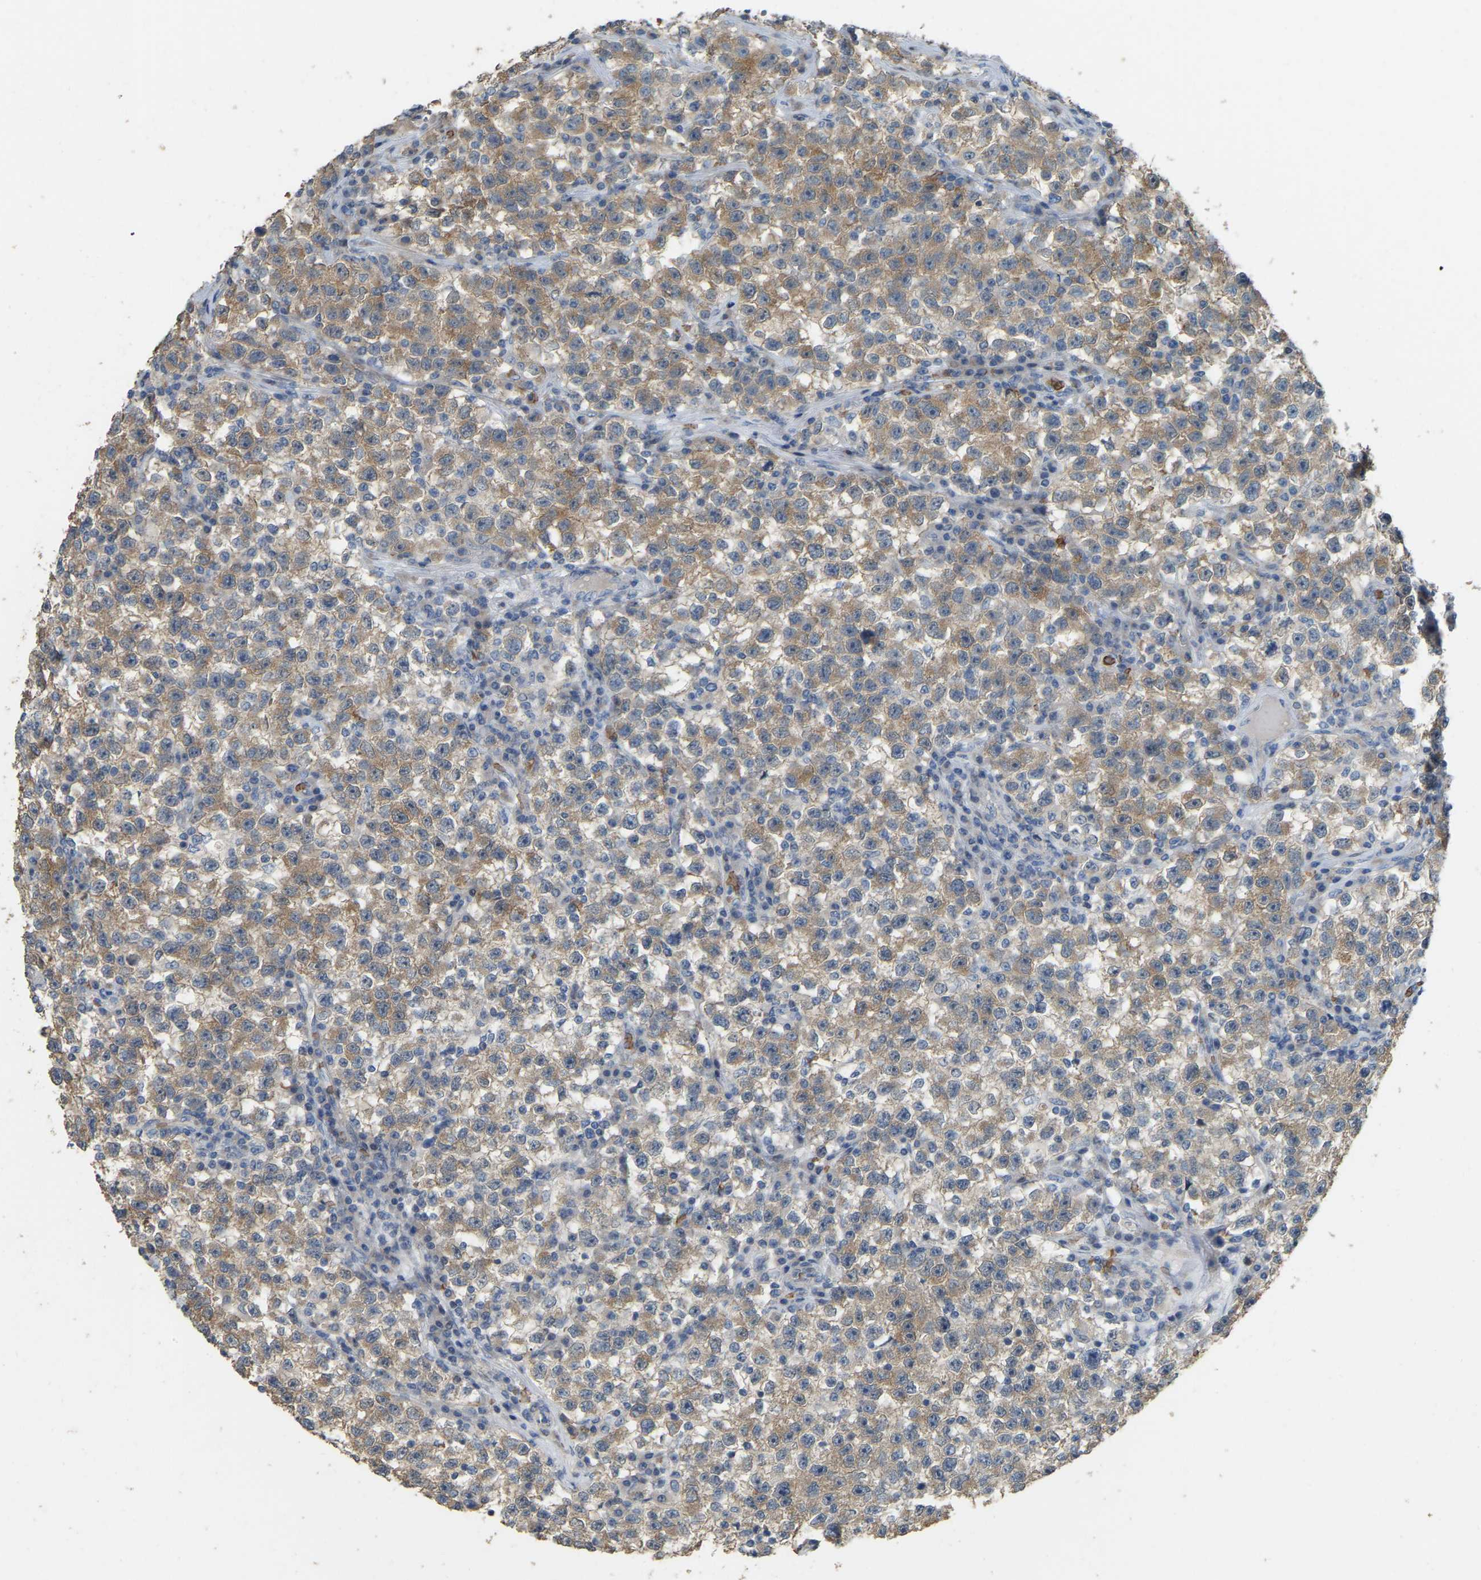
{"staining": {"intensity": "moderate", "quantity": ">75%", "location": "cytoplasmic/membranous"}, "tissue": "testis cancer", "cell_type": "Tumor cells", "image_type": "cancer", "snomed": [{"axis": "morphology", "description": "Seminoma, NOS"}, {"axis": "topography", "description": "Testis"}], "caption": "High-magnification brightfield microscopy of testis cancer stained with DAB (brown) and counterstained with hematoxylin (blue). tumor cells exhibit moderate cytoplasmic/membranous staining is identified in approximately>75% of cells.", "gene": "CFAP298", "patient": {"sex": "male", "age": 22}}